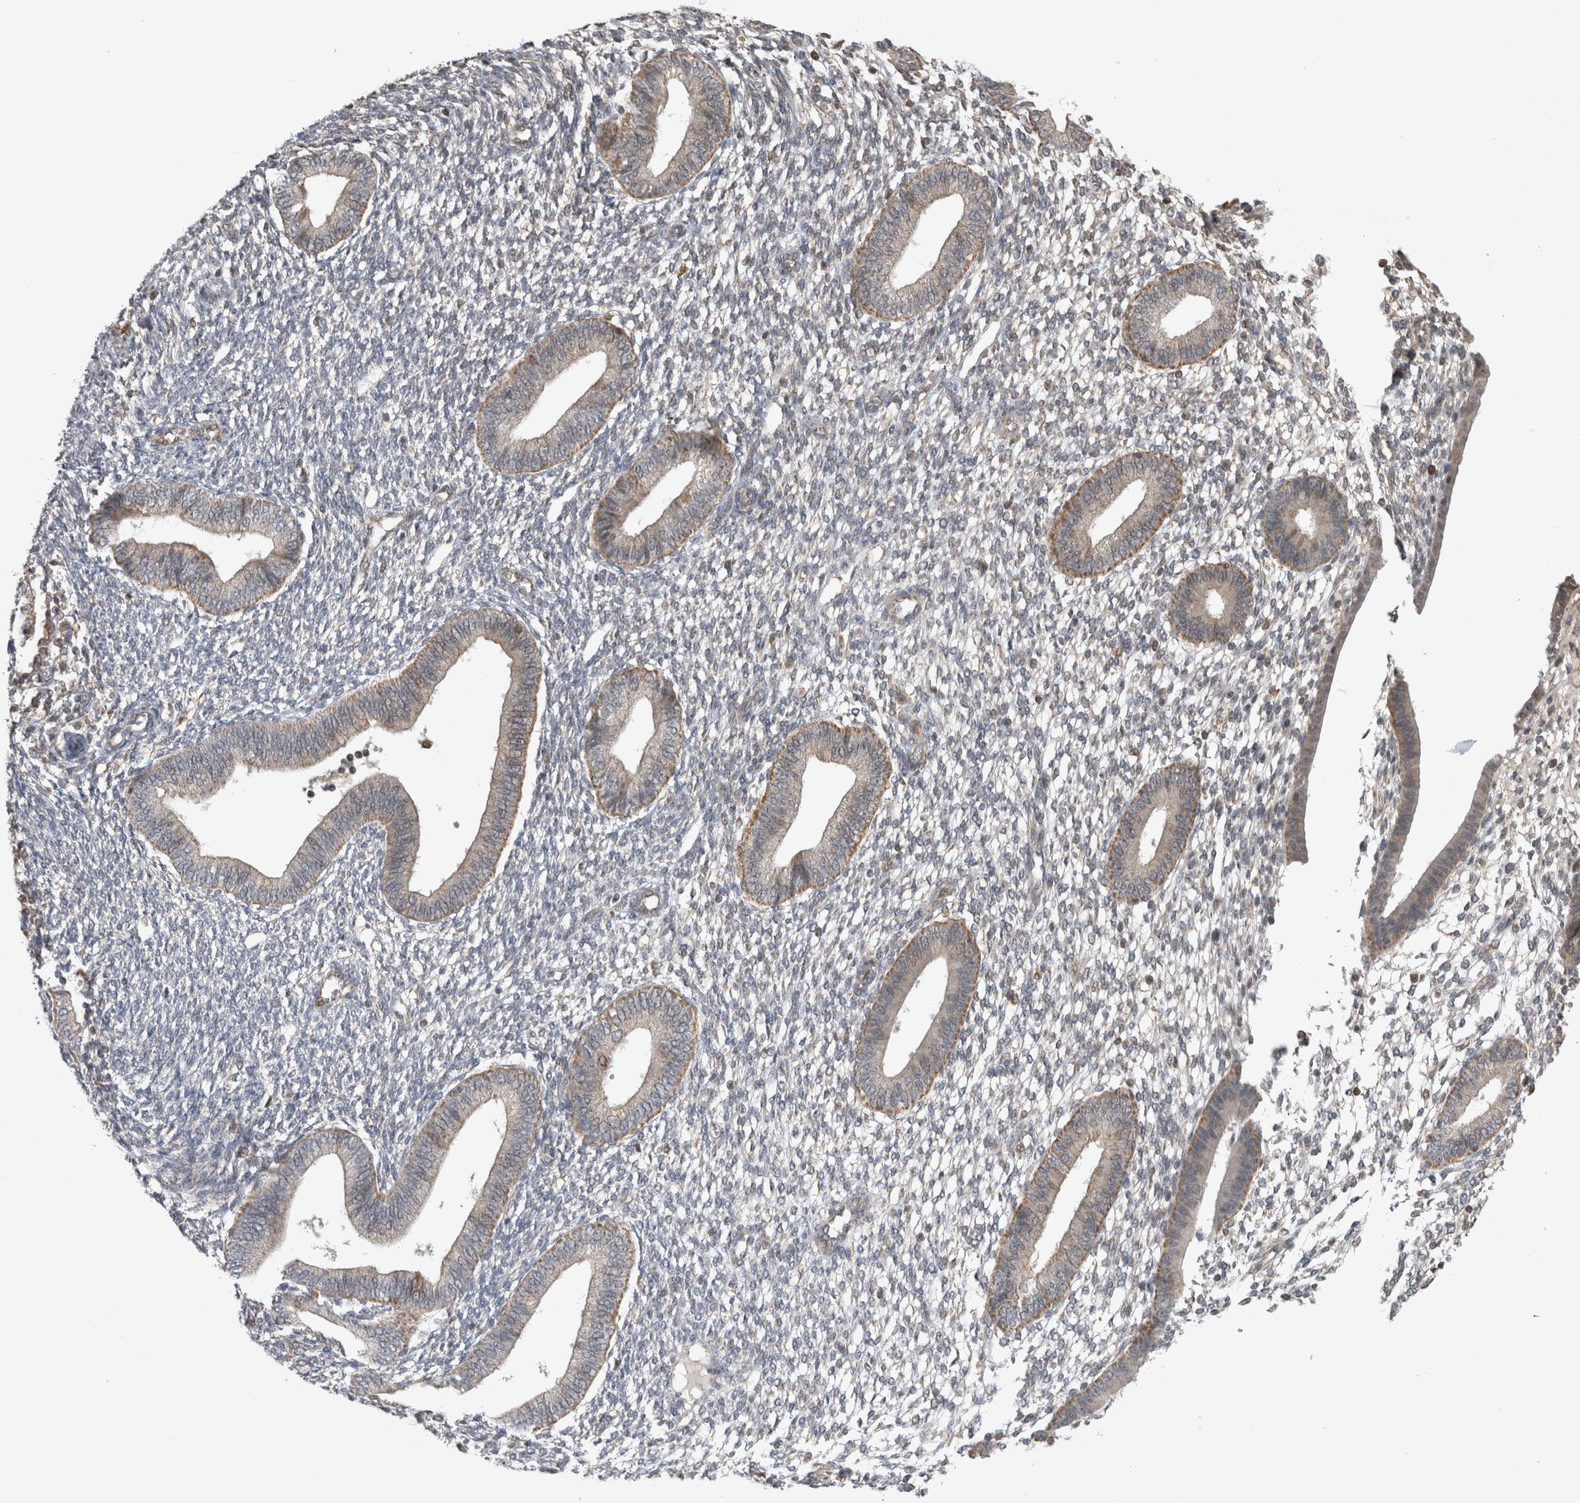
{"staining": {"intensity": "negative", "quantity": "none", "location": "none"}, "tissue": "endometrium", "cell_type": "Cells in endometrial stroma", "image_type": "normal", "snomed": [{"axis": "morphology", "description": "Normal tissue, NOS"}, {"axis": "topography", "description": "Endometrium"}], "caption": "The photomicrograph exhibits no significant expression in cells in endometrial stroma of endometrium.", "gene": "KCNIP1", "patient": {"sex": "female", "age": 46}}